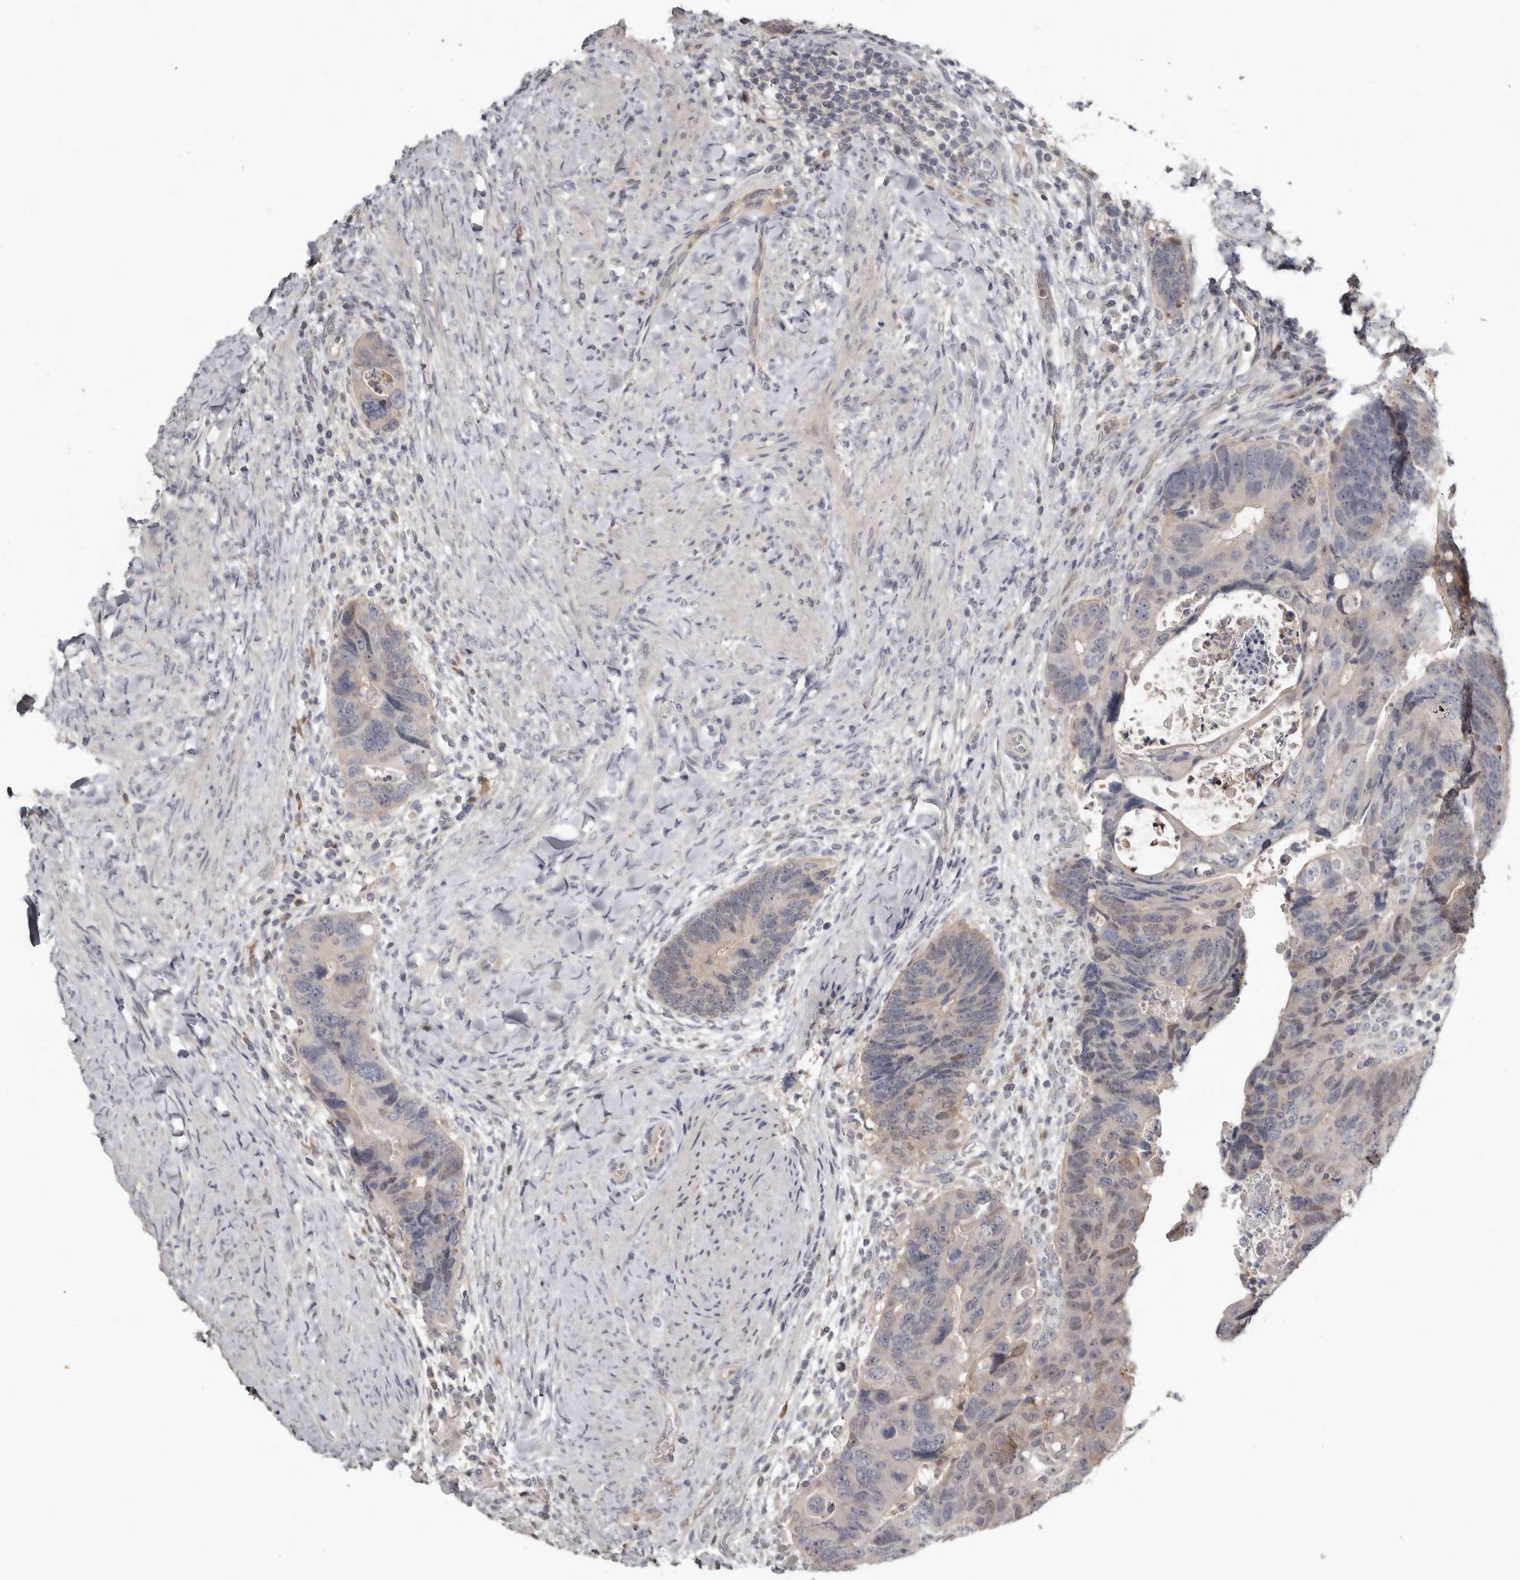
{"staining": {"intensity": "weak", "quantity": "<25%", "location": "nuclear"}, "tissue": "colorectal cancer", "cell_type": "Tumor cells", "image_type": "cancer", "snomed": [{"axis": "morphology", "description": "Adenocarcinoma, NOS"}, {"axis": "topography", "description": "Rectum"}], "caption": "Photomicrograph shows no protein expression in tumor cells of colorectal adenocarcinoma tissue.", "gene": "RBKS", "patient": {"sex": "male", "age": 59}}